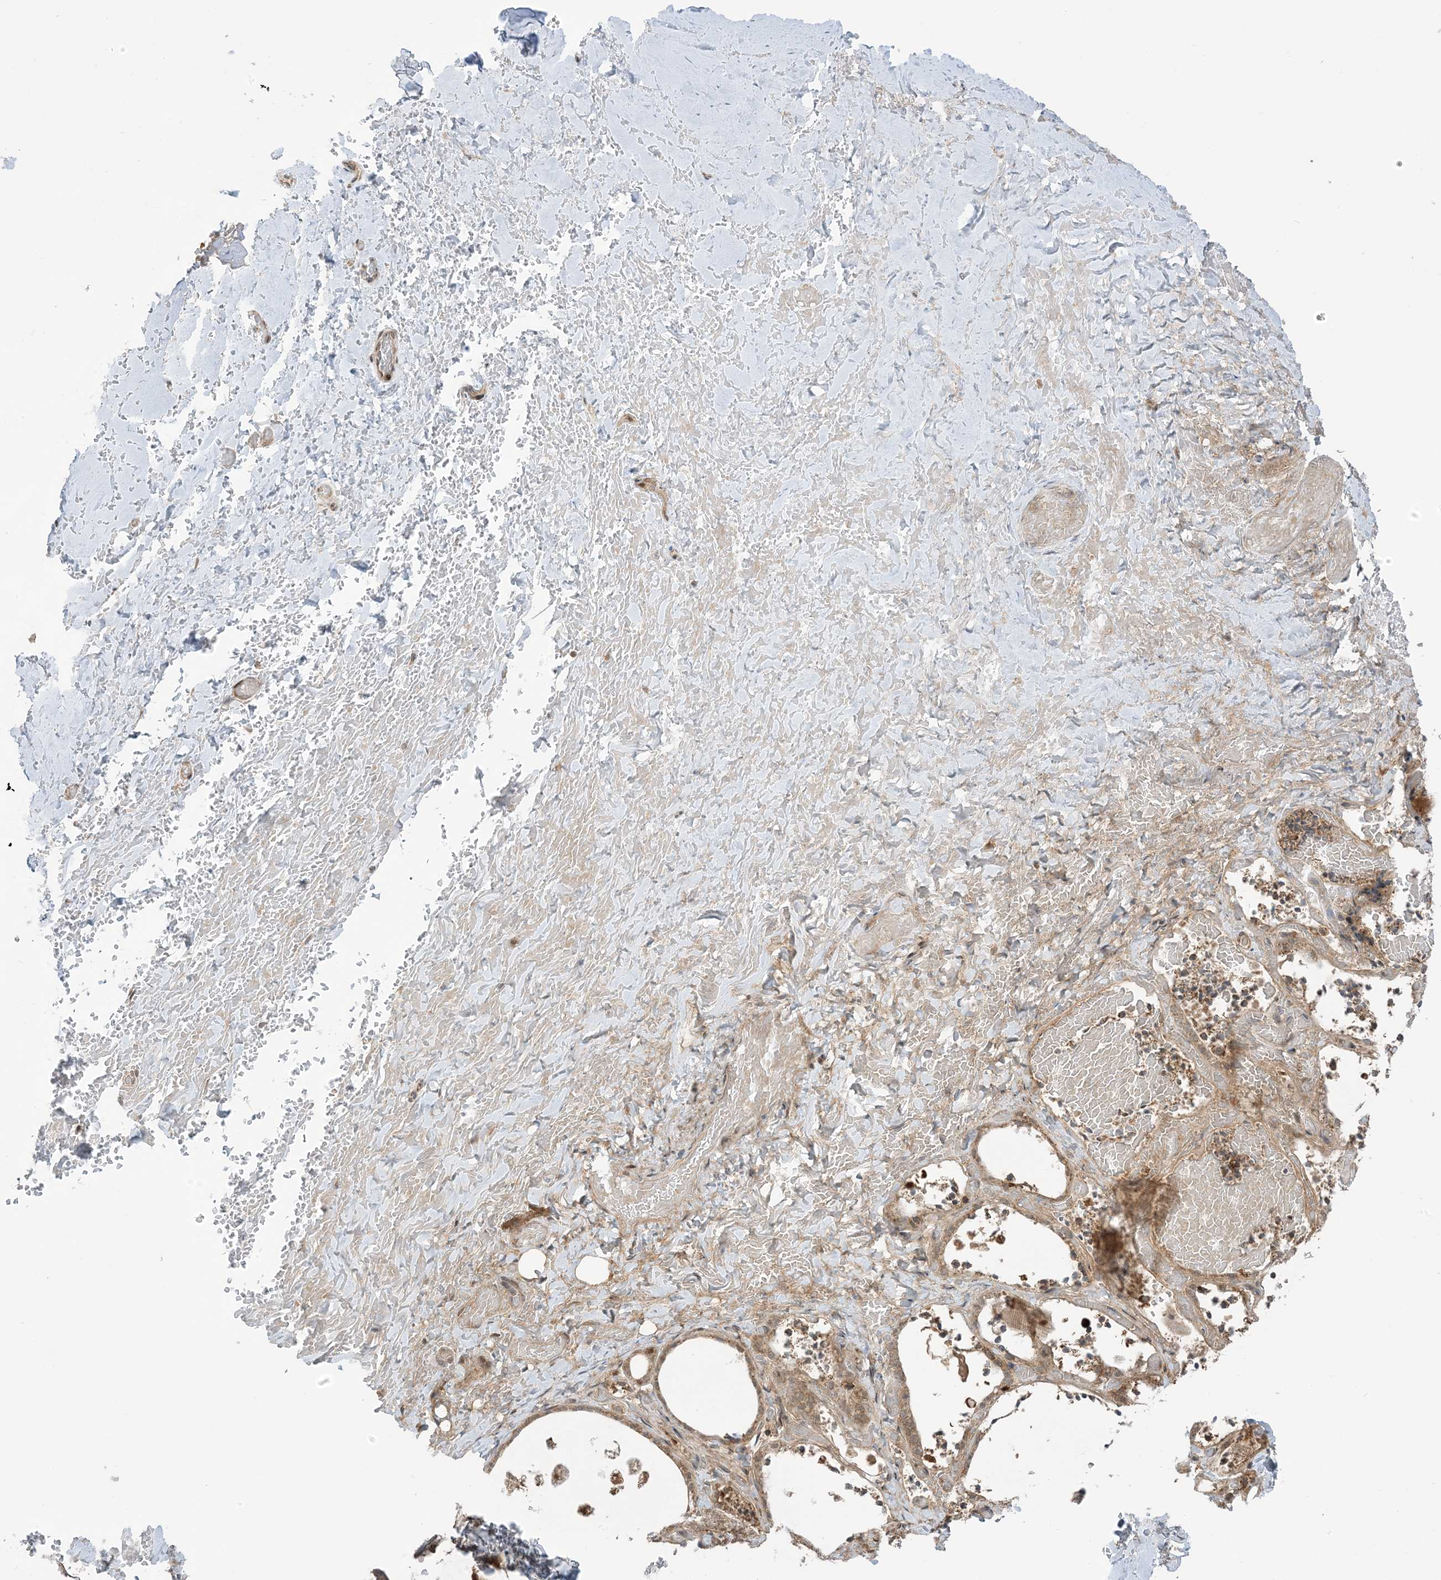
{"staining": {"intensity": "moderate", "quantity": ">75%", "location": "cytoplasmic/membranous"}, "tissue": "thyroid gland", "cell_type": "Glandular cells", "image_type": "normal", "snomed": [{"axis": "morphology", "description": "Normal tissue, NOS"}, {"axis": "topography", "description": "Thyroid gland"}], "caption": "Immunohistochemistry (IHC) image of normal thyroid gland stained for a protein (brown), which exhibits medium levels of moderate cytoplasmic/membranous positivity in approximately >75% of glandular cells.", "gene": "PHLDB2", "patient": {"sex": "female", "age": 44}}